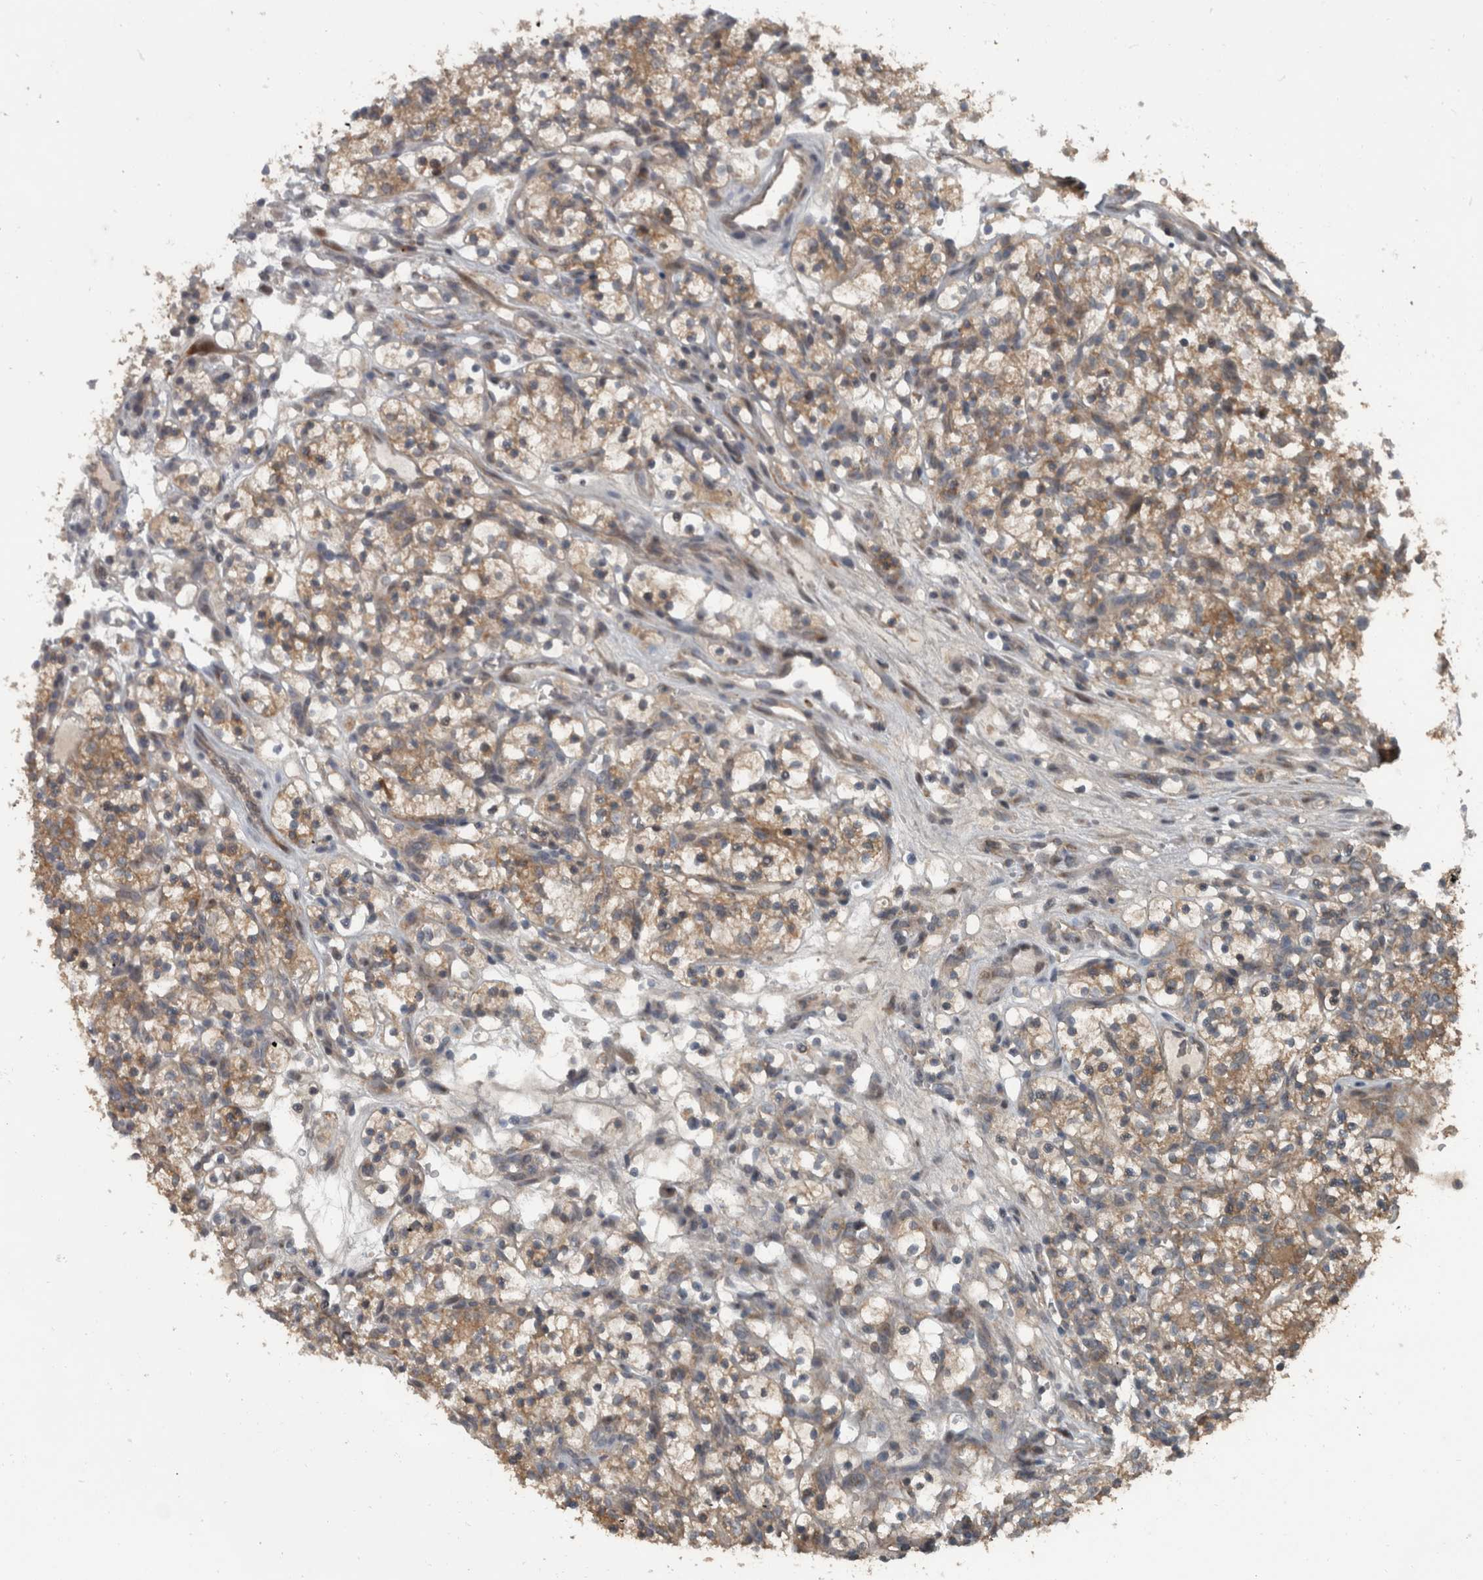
{"staining": {"intensity": "moderate", "quantity": "25%-75%", "location": "cytoplasmic/membranous"}, "tissue": "renal cancer", "cell_type": "Tumor cells", "image_type": "cancer", "snomed": [{"axis": "morphology", "description": "Adenocarcinoma, NOS"}, {"axis": "topography", "description": "Kidney"}], "caption": "Renal adenocarcinoma tissue shows moderate cytoplasmic/membranous staining in about 25%-75% of tumor cells", "gene": "RABGGTB", "patient": {"sex": "female", "age": 57}}